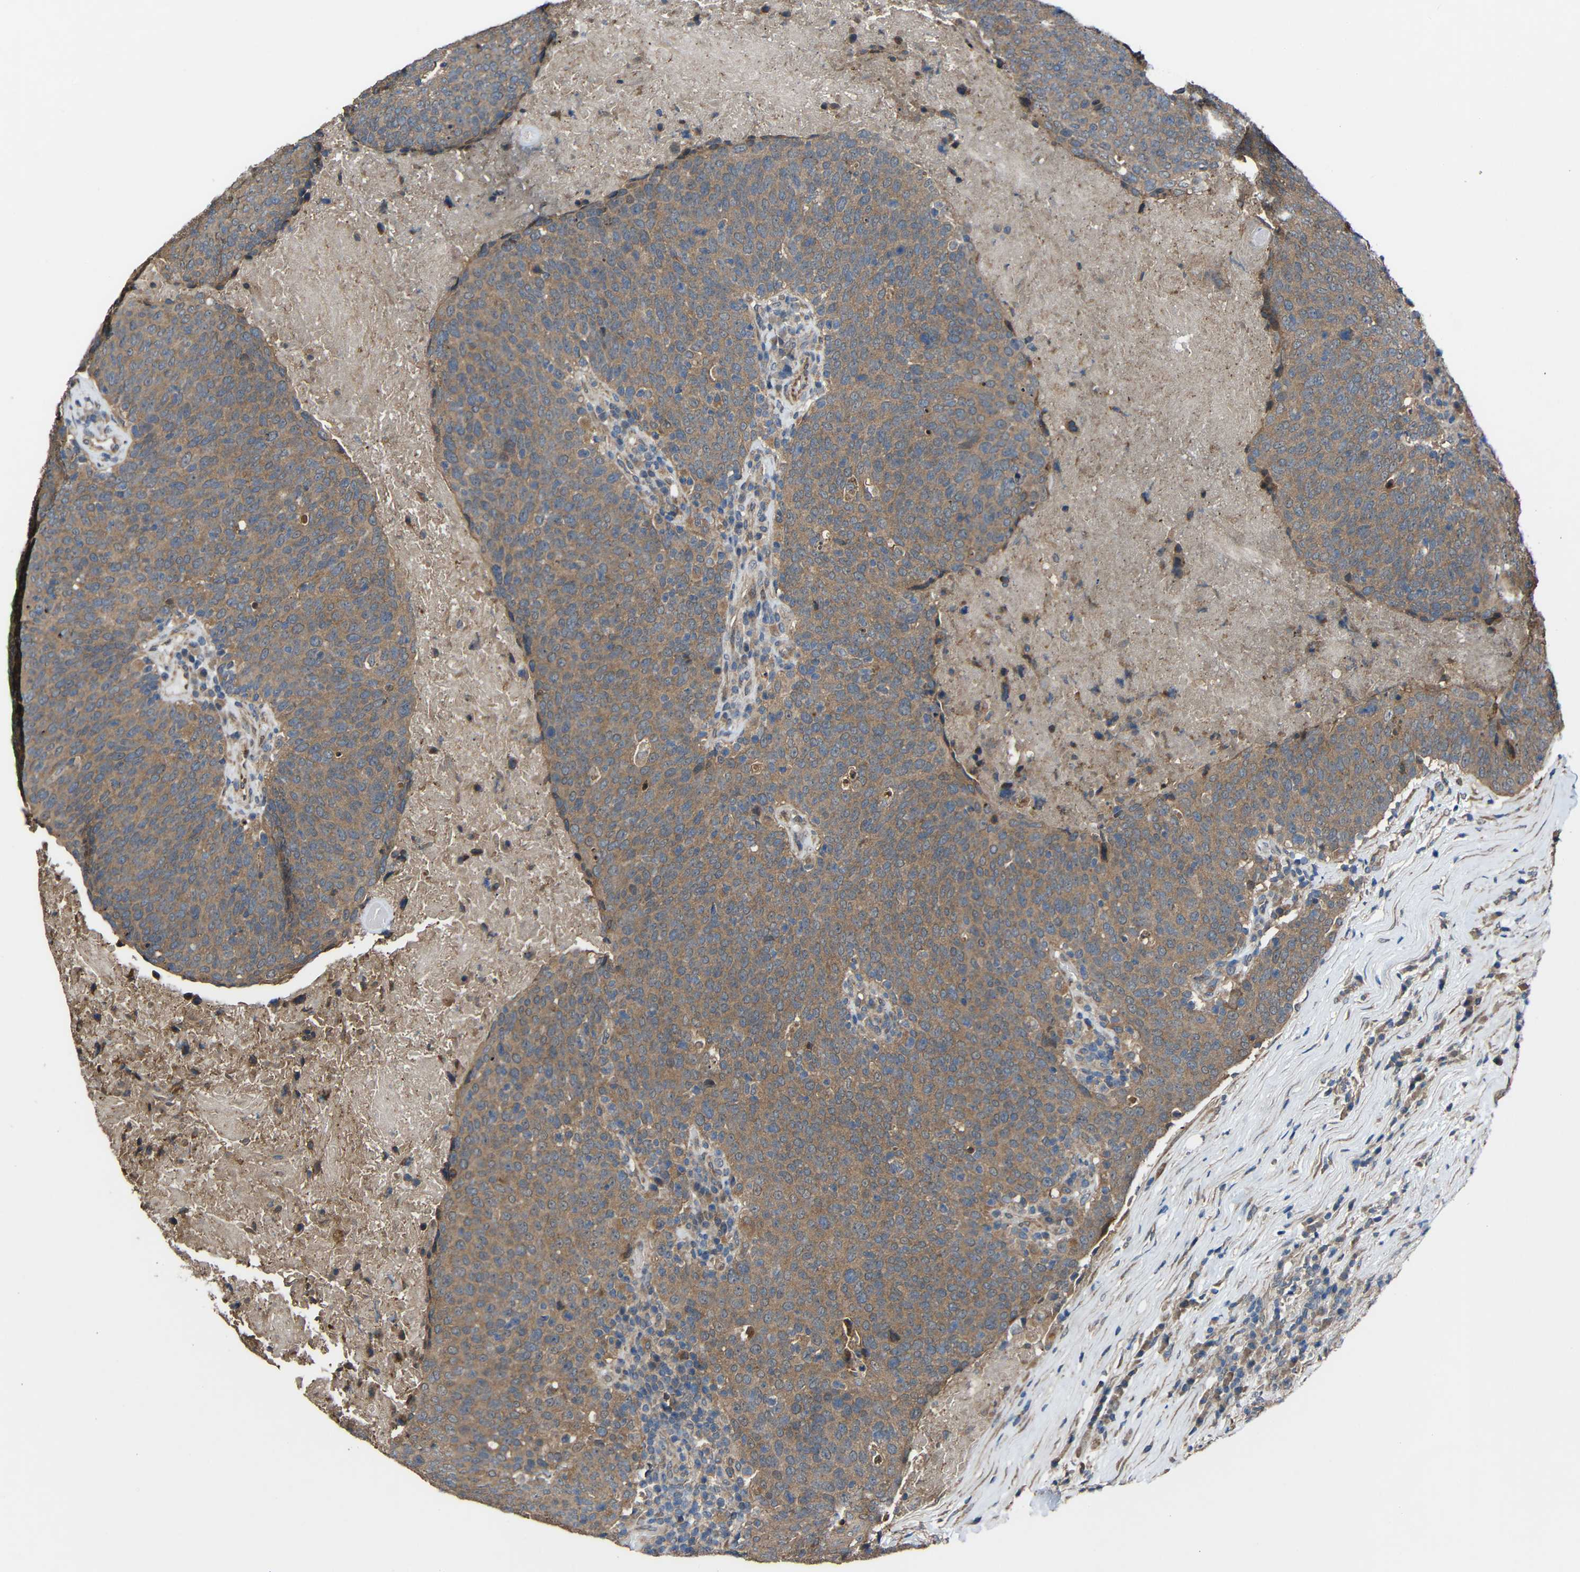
{"staining": {"intensity": "moderate", "quantity": ">75%", "location": "cytoplasmic/membranous"}, "tissue": "head and neck cancer", "cell_type": "Tumor cells", "image_type": "cancer", "snomed": [{"axis": "morphology", "description": "Squamous cell carcinoma, NOS"}, {"axis": "morphology", "description": "Squamous cell carcinoma, metastatic, NOS"}, {"axis": "topography", "description": "Lymph node"}, {"axis": "topography", "description": "Head-Neck"}], "caption": "This histopathology image exhibits IHC staining of head and neck metastatic squamous cell carcinoma, with medium moderate cytoplasmic/membranous expression in approximately >75% of tumor cells.", "gene": "CHST9", "patient": {"sex": "male", "age": 62}}